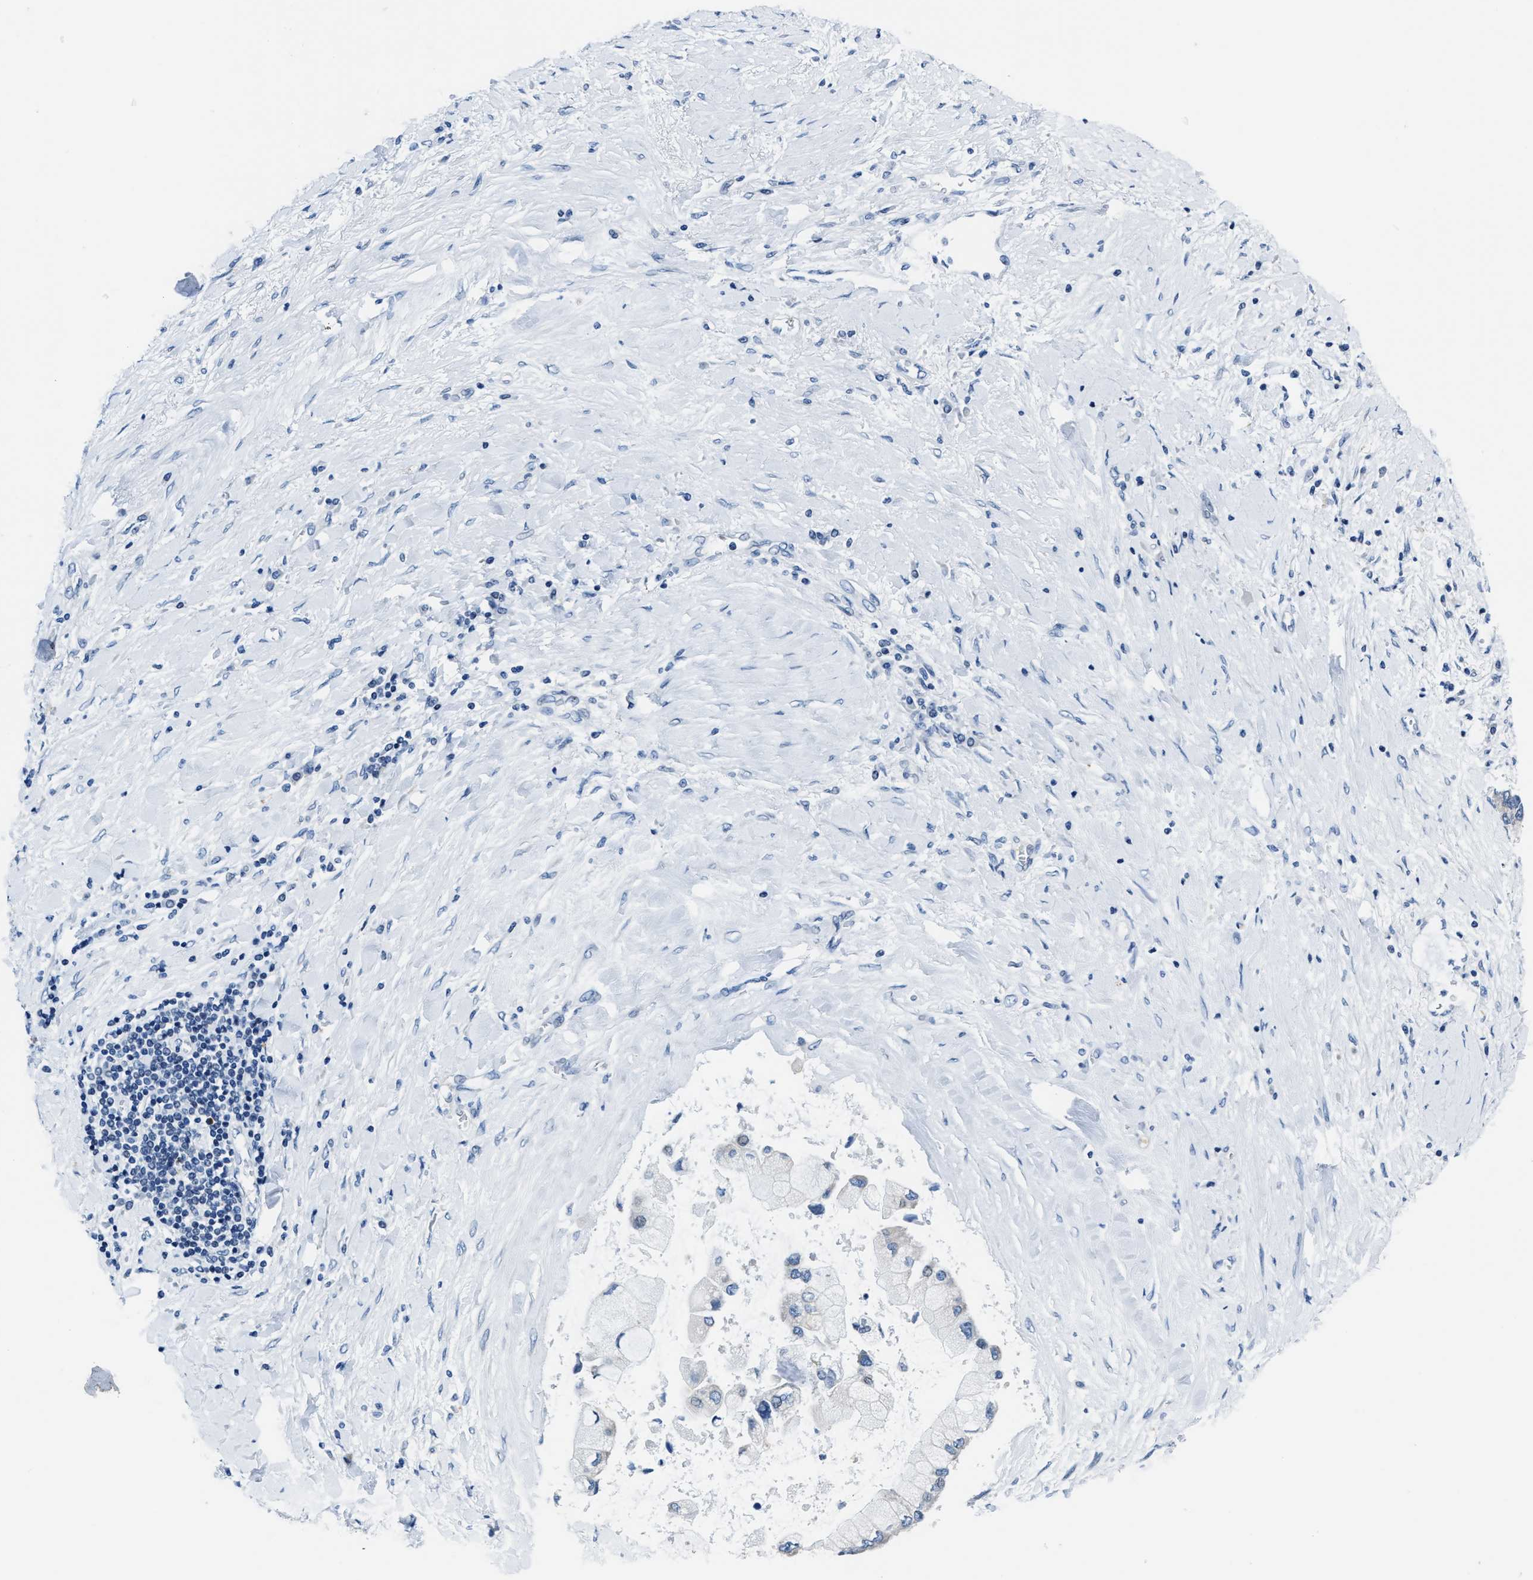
{"staining": {"intensity": "negative", "quantity": "none", "location": "none"}, "tissue": "liver cancer", "cell_type": "Tumor cells", "image_type": "cancer", "snomed": [{"axis": "morphology", "description": "Cholangiocarcinoma"}, {"axis": "topography", "description": "Liver"}], "caption": "A micrograph of liver cancer stained for a protein displays no brown staining in tumor cells.", "gene": "ASZ1", "patient": {"sex": "male", "age": 50}}